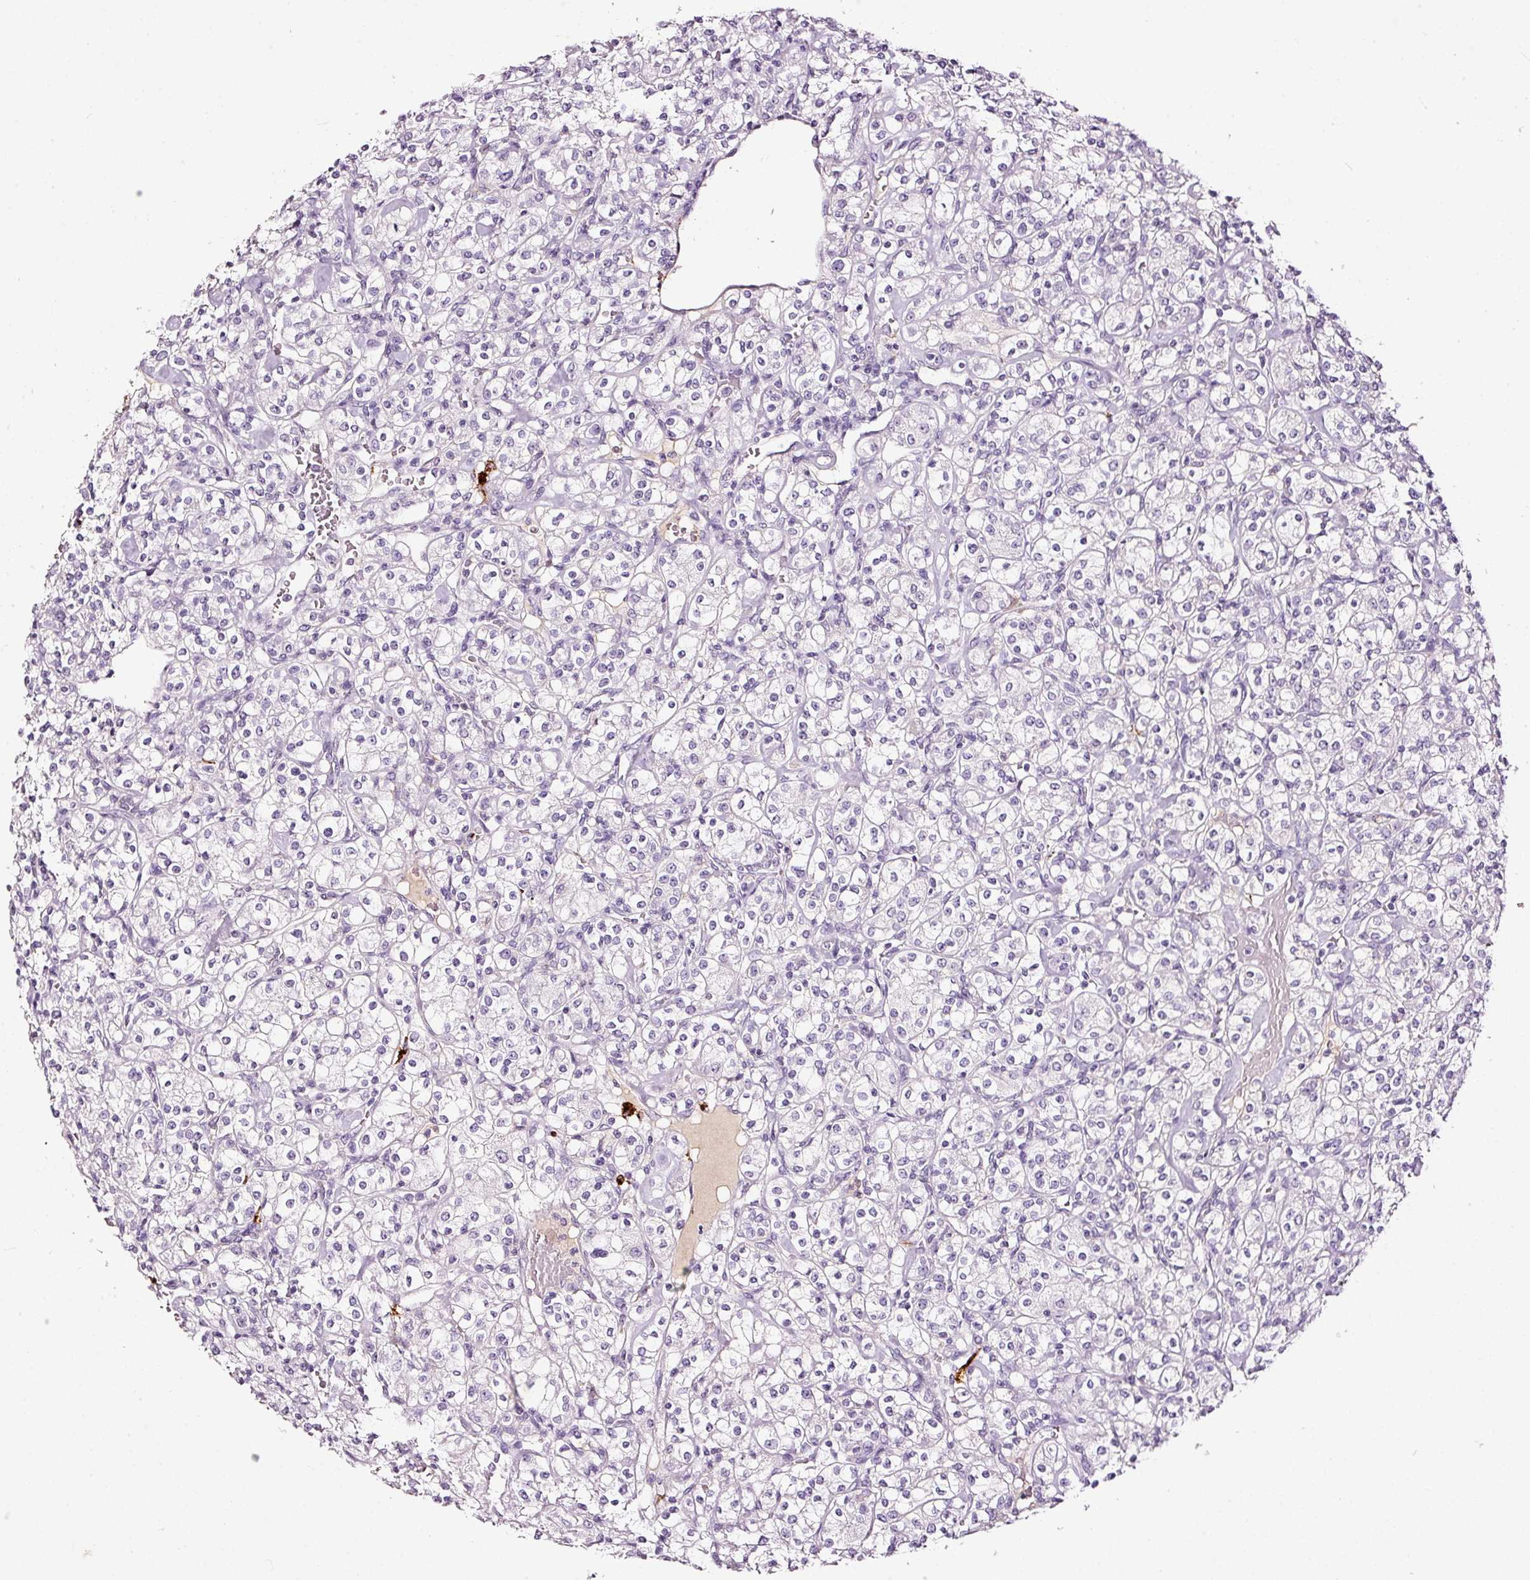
{"staining": {"intensity": "negative", "quantity": "none", "location": "none"}, "tissue": "renal cancer", "cell_type": "Tumor cells", "image_type": "cancer", "snomed": [{"axis": "morphology", "description": "Adenocarcinoma, NOS"}, {"axis": "topography", "description": "Kidney"}], "caption": "Immunohistochemistry (IHC) image of neoplastic tissue: human adenocarcinoma (renal) stained with DAB displays no significant protein expression in tumor cells. Brightfield microscopy of immunohistochemistry stained with DAB (3,3'-diaminobenzidine) (brown) and hematoxylin (blue), captured at high magnification.", "gene": "LAMP3", "patient": {"sex": "male", "age": 77}}